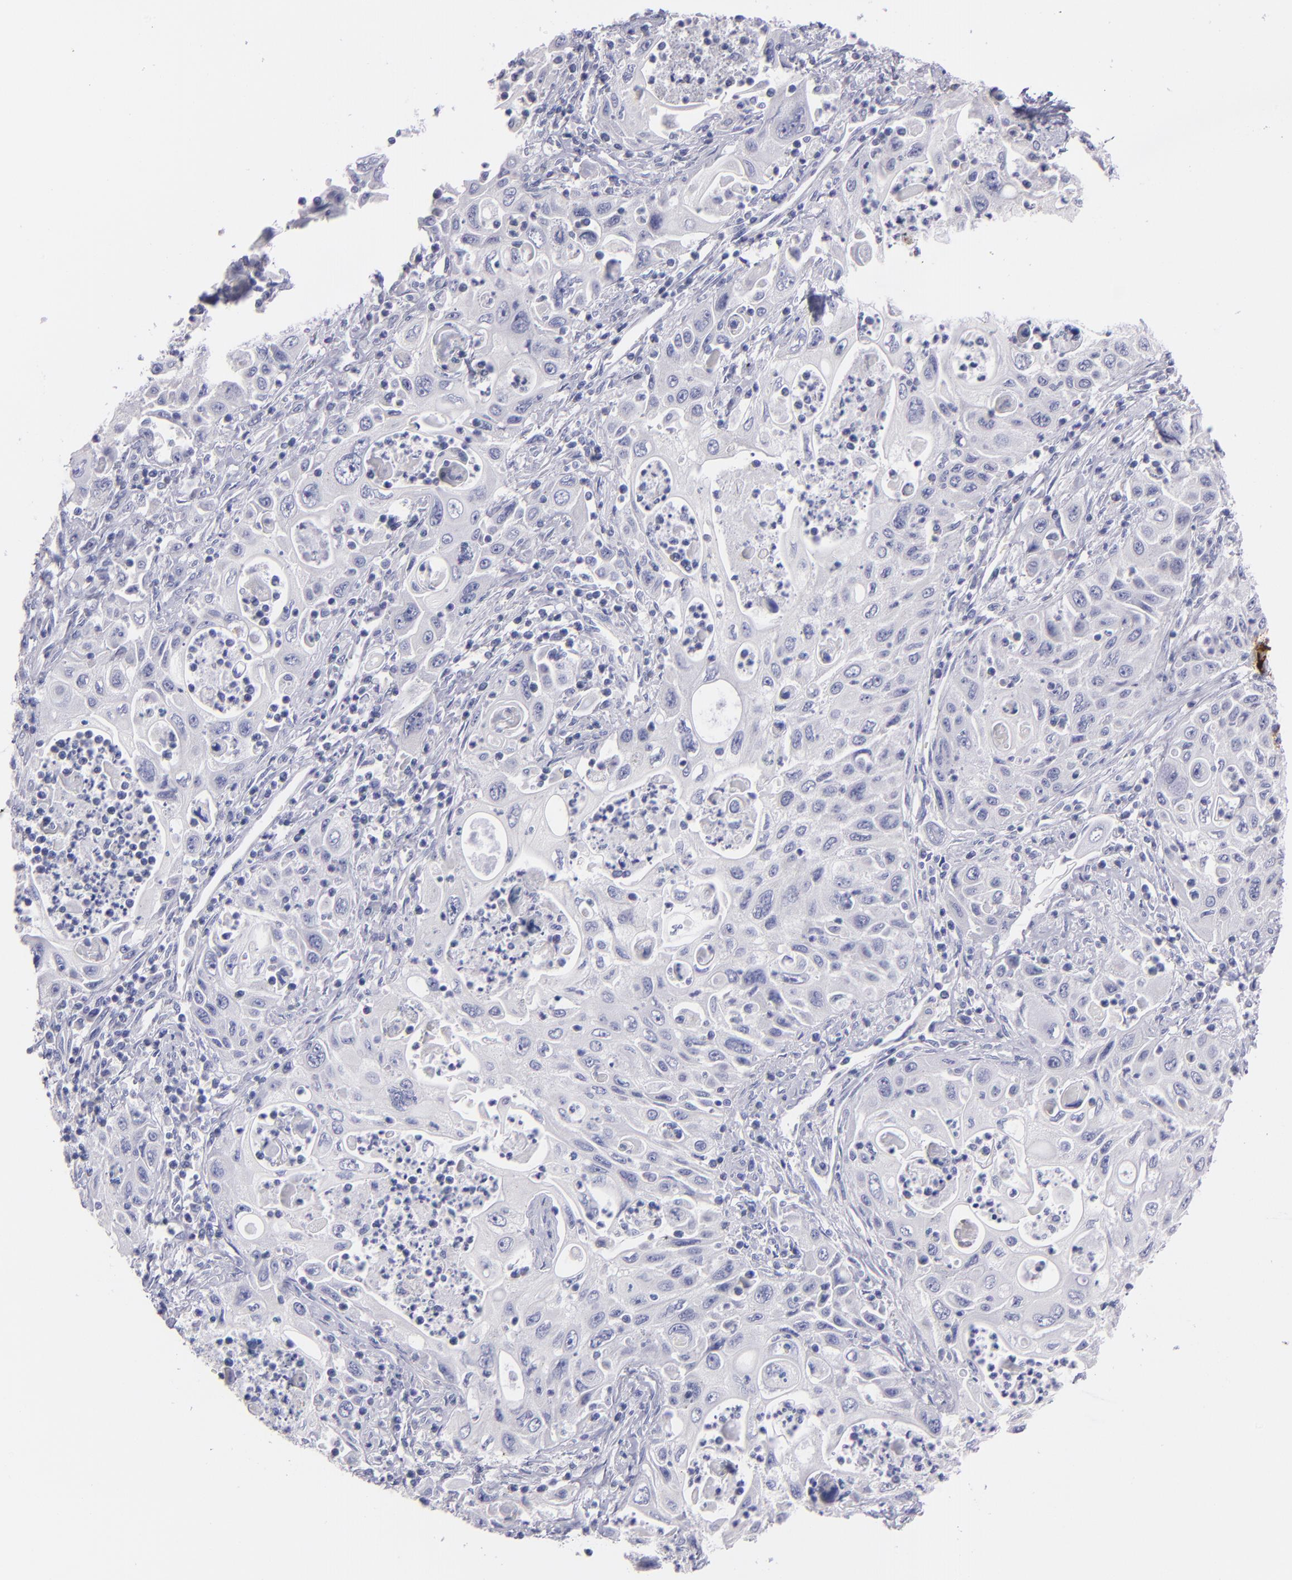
{"staining": {"intensity": "moderate", "quantity": "<25%", "location": "cytoplasmic/membranous"}, "tissue": "pancreatic cancer", "cell_type": "Tumor cells", "image_type": "cancer", "snomed": [{"axis": "morphology", "description": "Adenocarcinoma, NOS"}, {"axis": "topography", "description": "Pancreas"}], "caption": "Tumor cells show moderate cytoplasmic/membranous positivity in about <25% of cells in pancreatic adenocarcinoma.", "gene": "SNAP25", "patient": {"sex": "male", "age": 70}}